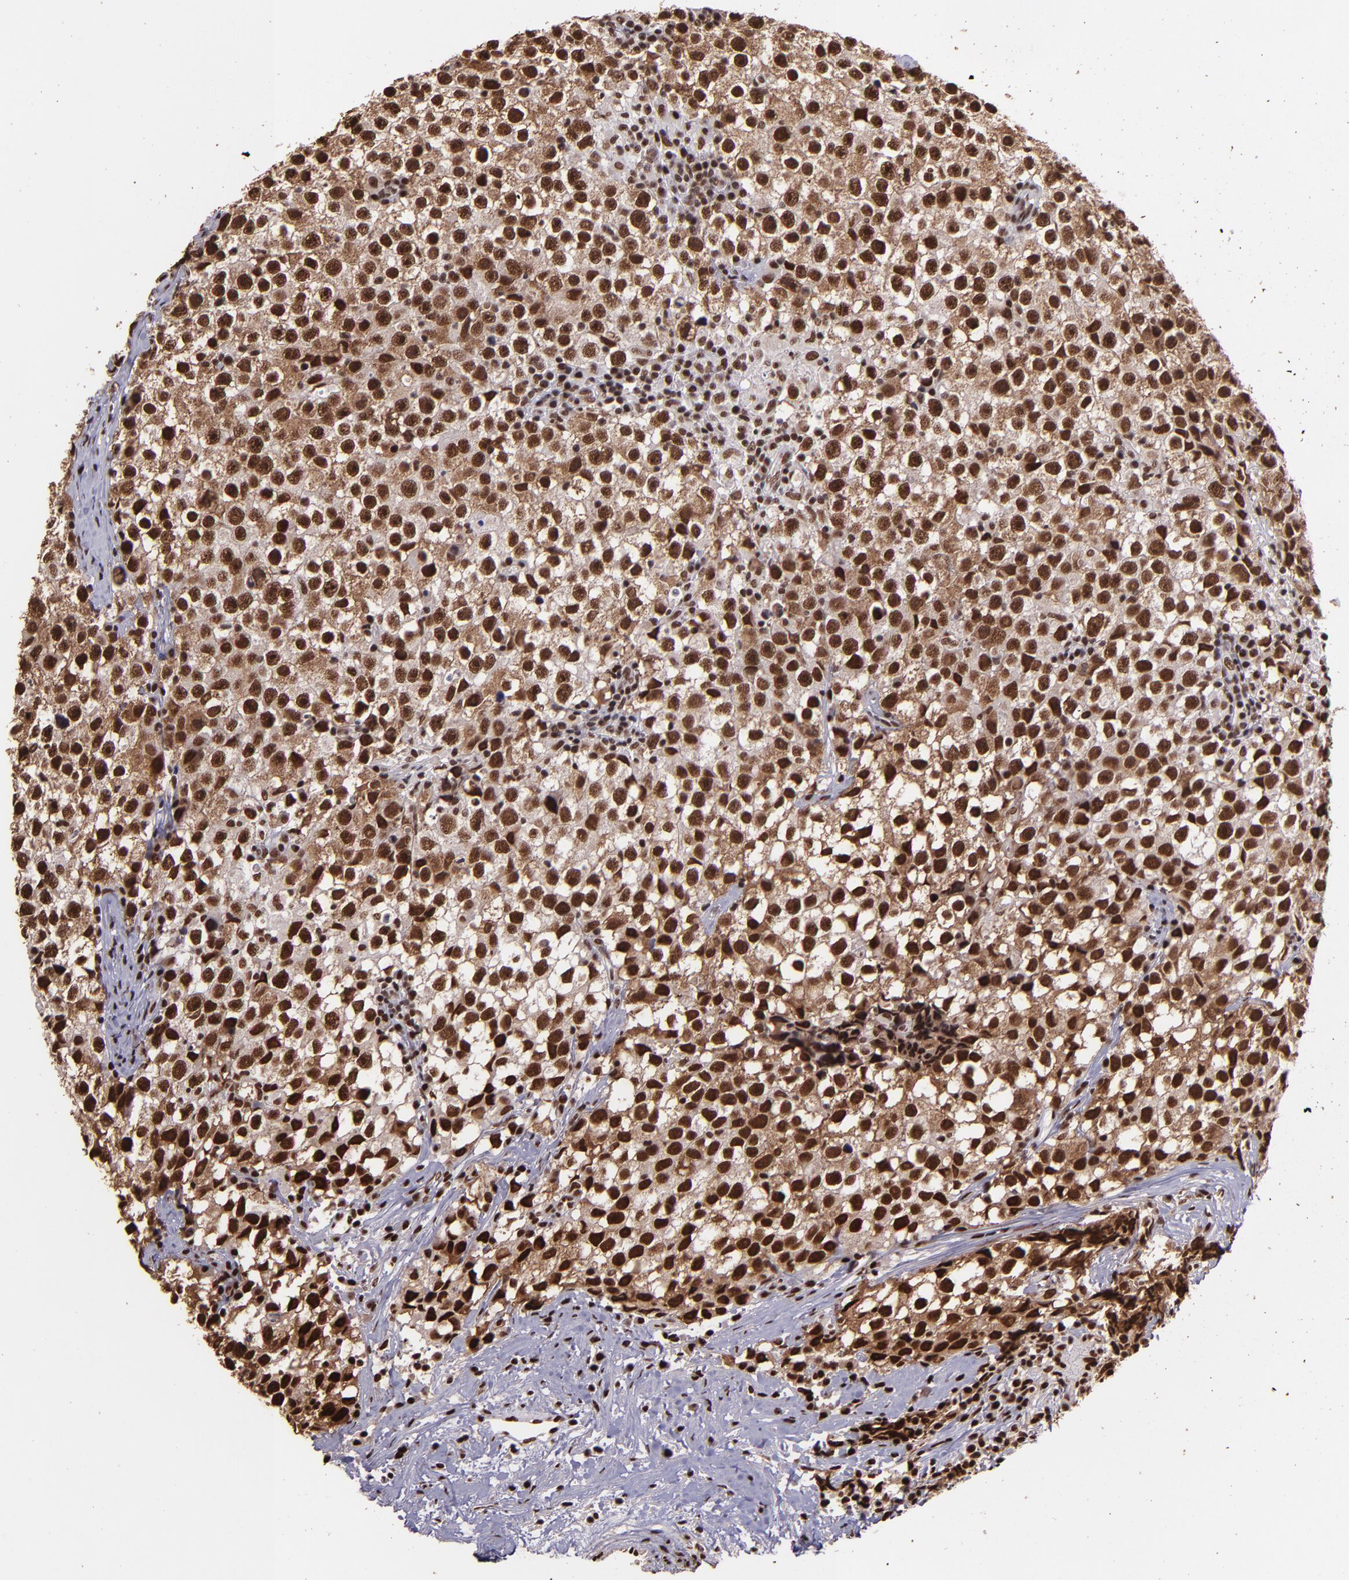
{"staining": {"intensity": "strong", "quantity": ">75%", "location": "cytoplasmic/membranous,nuclear"}, "tissue": "testis cancer", "cell_type": "Tumor cells", "image_type": "cancer", "snomed": [{"axis": "morphology", "description": "Seminoma, NOS"}, {"axis": "topography", "description": "Testis"}], "caption": "Human testis seminoma stained for a protein (brown) demonstrates strong cytoplasmic/membranous and nuclear positive positivity in approximately >75% of tumor cells.", "gene": "PQBP1", "patient": {"sex": "male", "age": 35}}